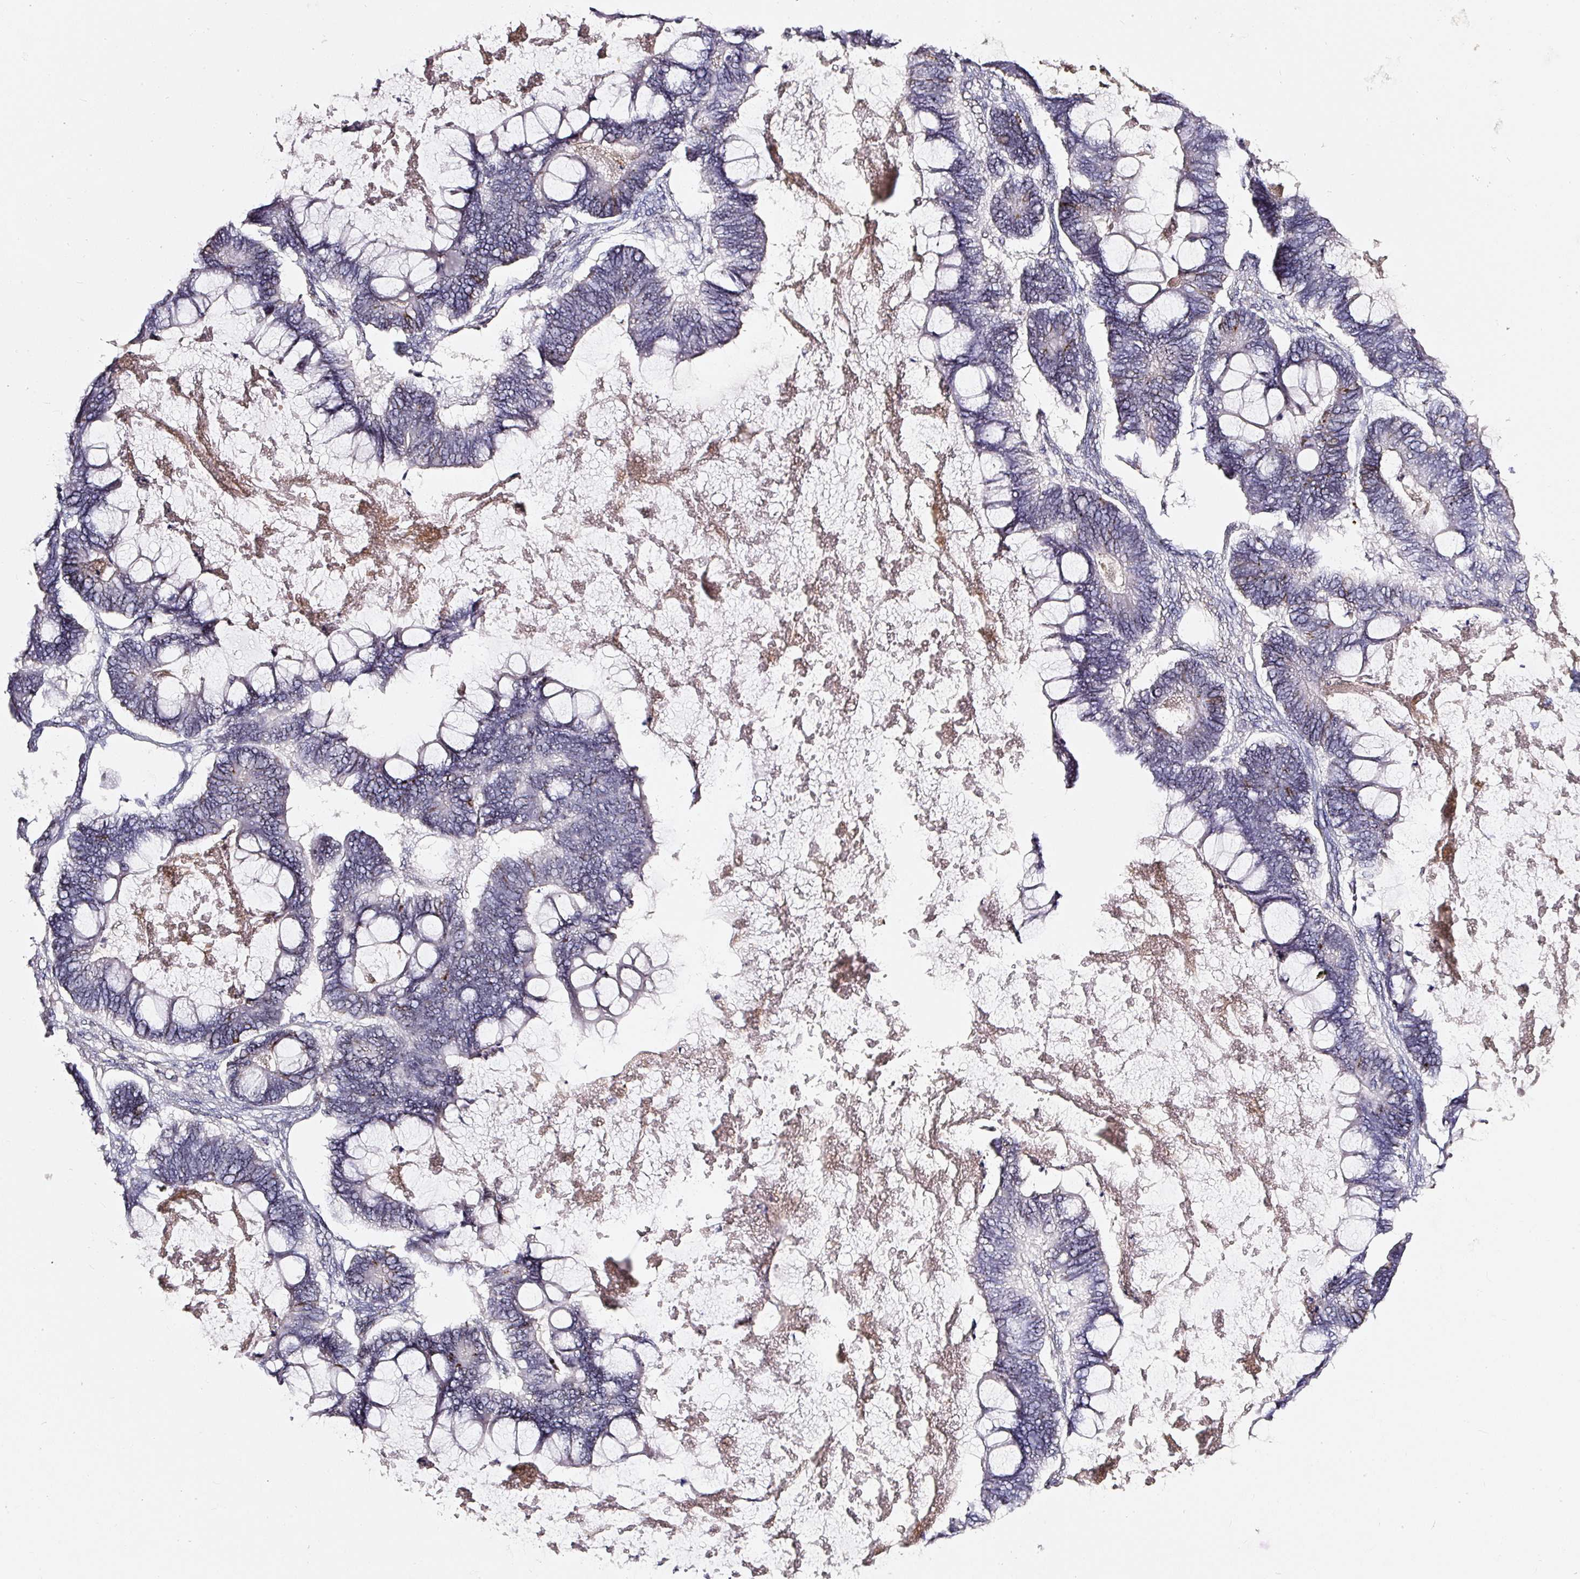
{"staining": {"intensity": "negative", "quantity": "none", "location": "none"}, "tissue": "ovarian cancer", "cell_type": "Tumor cells", "image_type": "cancer", "snomed": [{"axis": "morphology", "description": "Cystadenocarcinoma, mucinous, NOS"}, {"axis": "topography", "description": "Ovary"}], "caption": "A high-resolution photomicrograph shows IHC staining of ovarian cancer, which demonstrates no significant staining in tumor cells.", "gene": "MXRA8", "patient": {"sex": "female", "age": 61}}